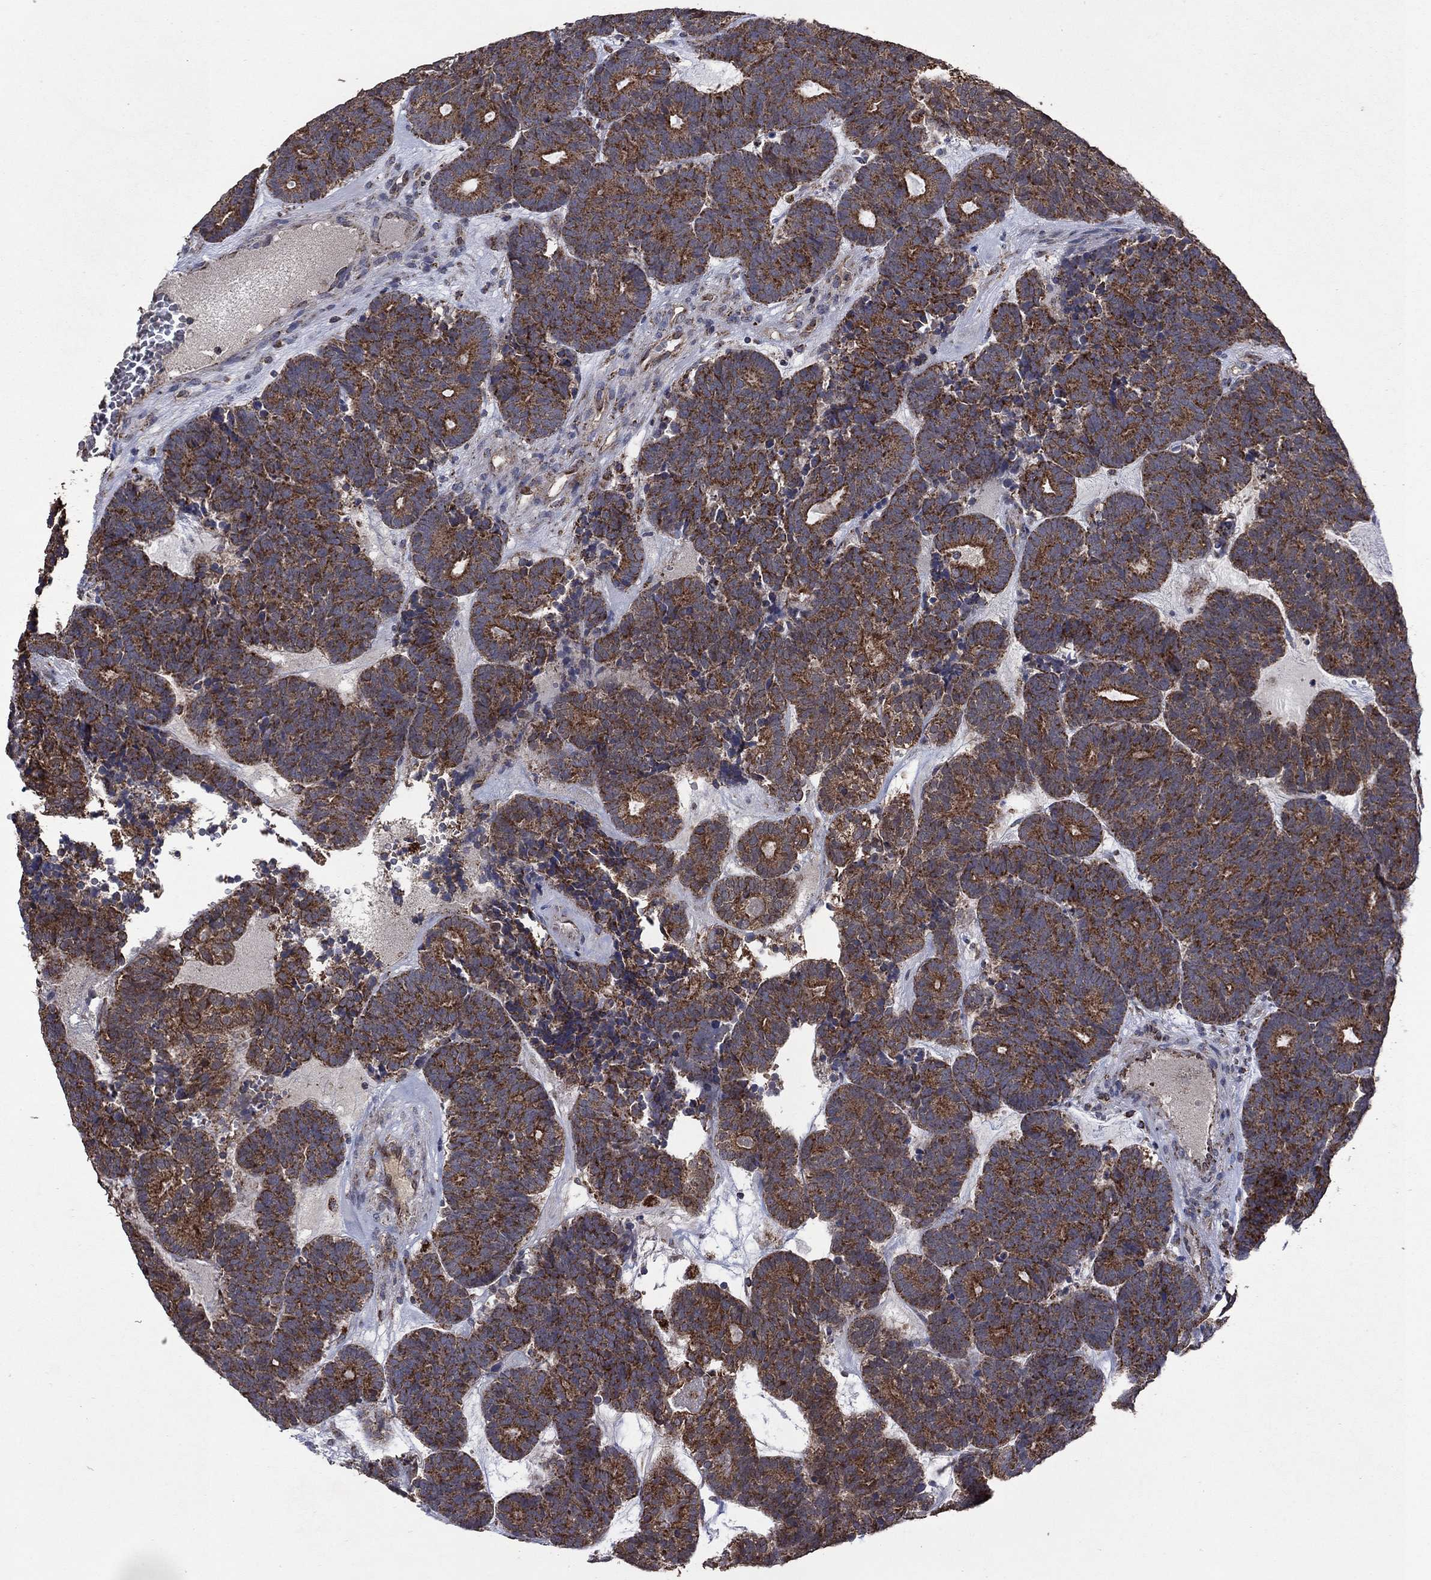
{"staining": {"intensity": "strong", "quantity": "25%-75%", "location": "cytoplasmic/membranous"}, "tissue": "head and neck cancer", "cell_type": "Tumor cells", "image_type": "cancer", "snomed": [{"axis": "morphology", "description": "Adenocarcinoma, NOS"}, {"axis": "topography", "description": "Head-Neck"}], "caption": "Immunohistochemistry (IHC) photomicrograph of human head and neck cancer (adenocarcinoma) stained for a protein (brown), which exhibits high levels of strong cytoplasmic/membranous staining in about 25%-75% of tumor cells.", "gene": "DPH1", "patient": {"sex": "female", "age": 81}}